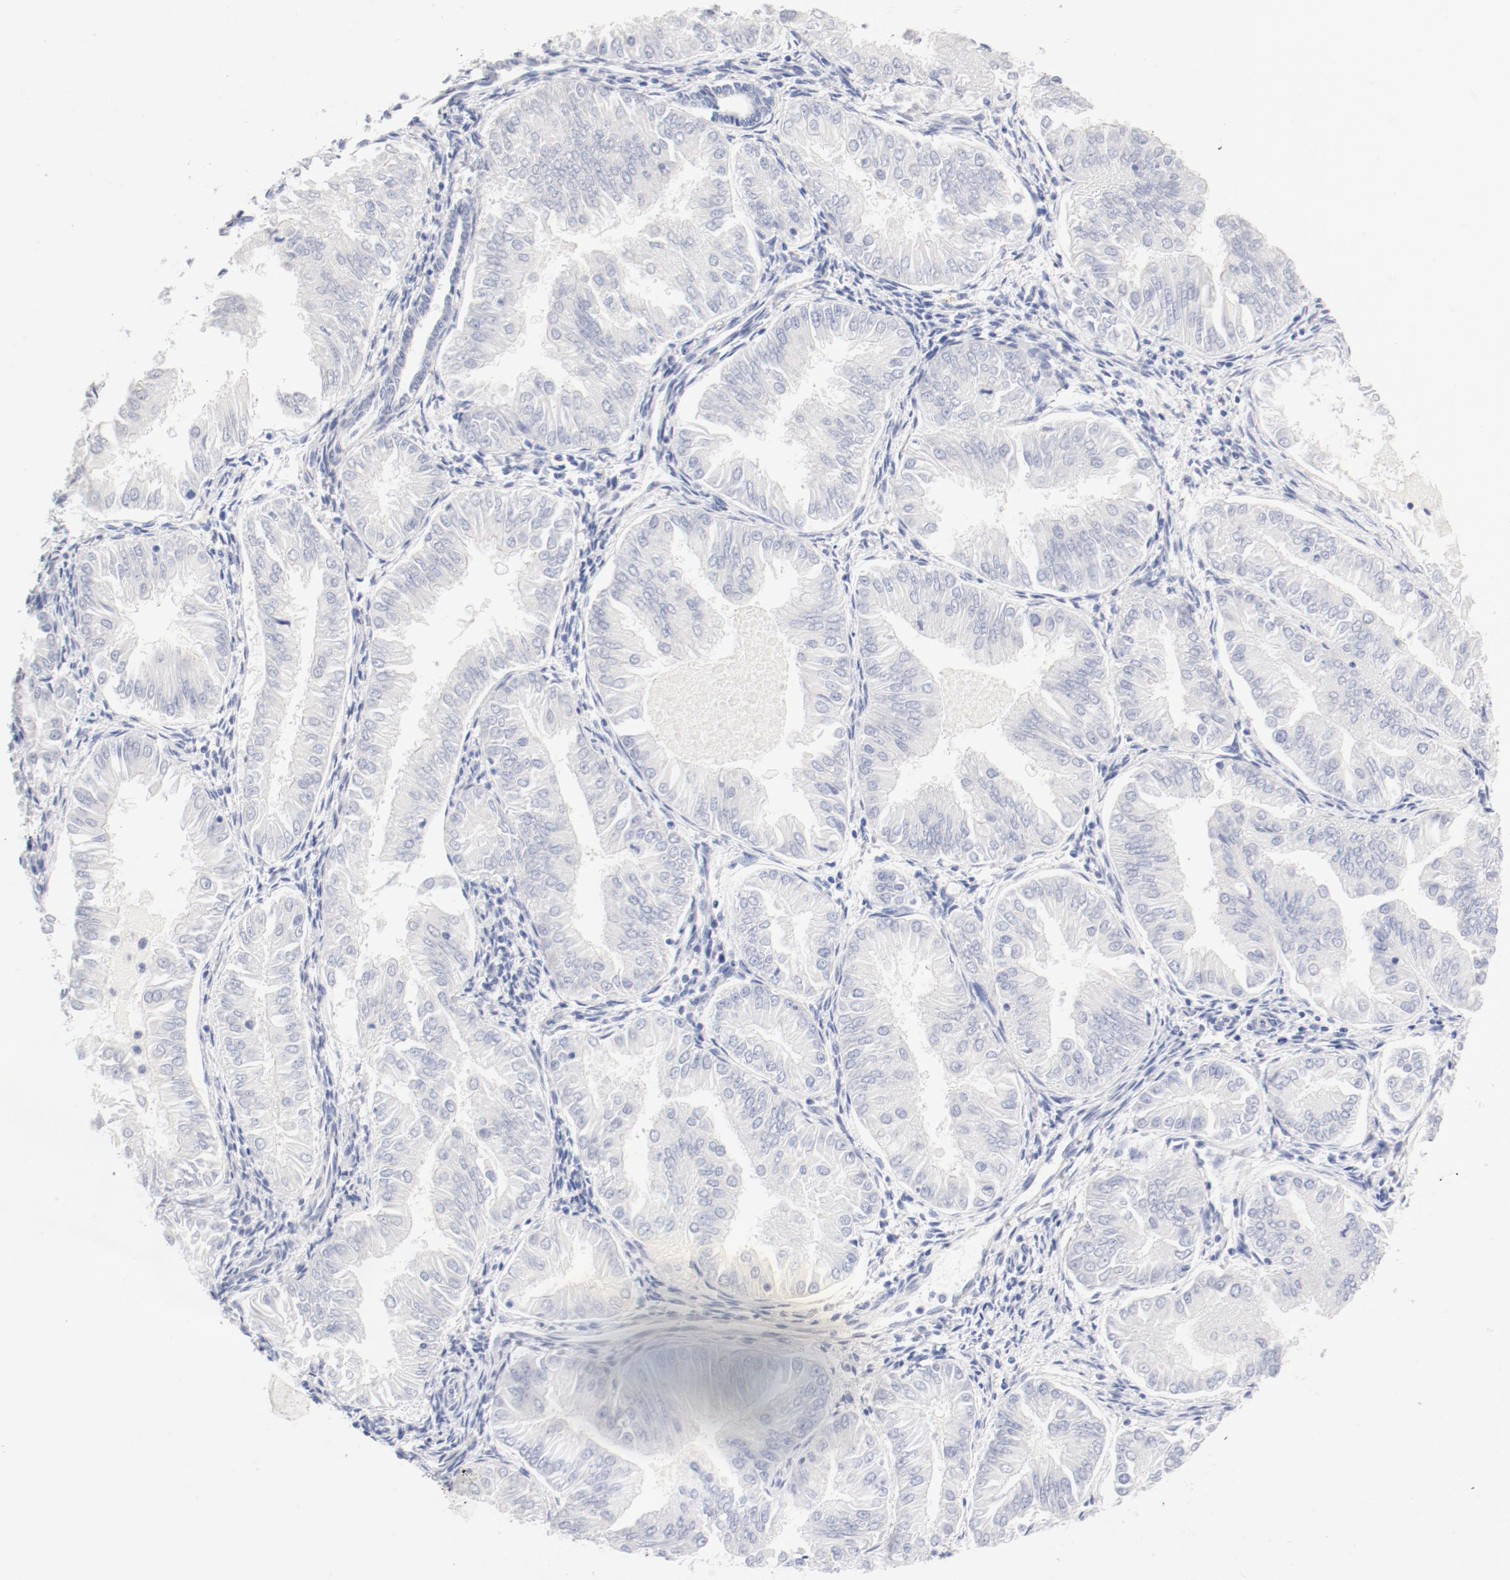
{"staining": {"intensity": "negative", "quantity": "none", "location": "none"}, "tissue": "endometrial cancer", "cell_type": "Tumor cells", "image_type": "cancer", "snomed": [{"axis": "morphology", "description": "Adenocarcinoma, NOS"}, {"axis": "topography", "description": "Endometrium"}], "caption": "IHC of adenocarcinoma (endometrial) exhibits no positivity in tumor cells. The staining is performed using DAB (3,3'-diaminobenzidine) brown chromogen with nuclei counter-stained in using hematoxylin.", "gene": "HOMER1", "patient": {"sex": "female", "age": 53}}